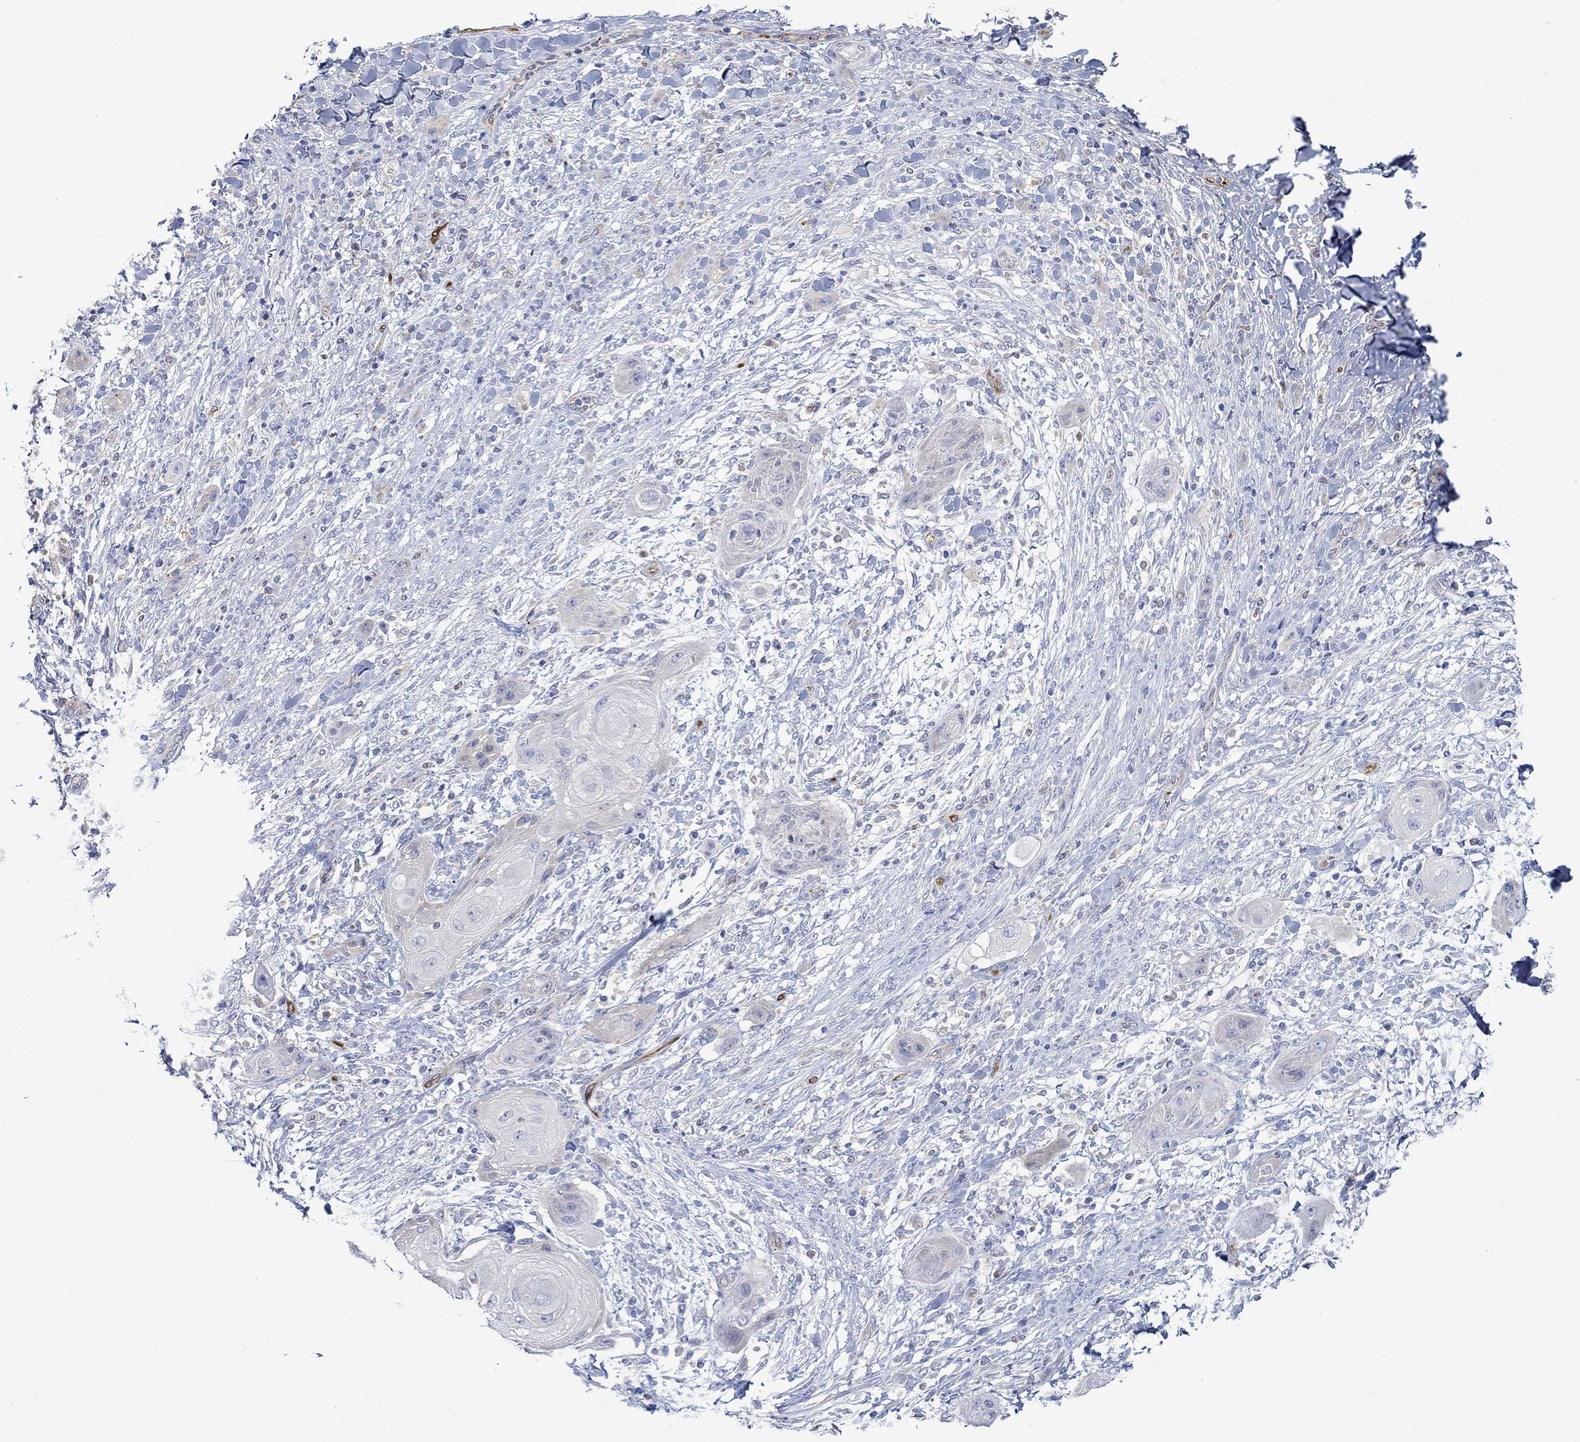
{"staining": {"intensity": "negative", "quantity": "none", "location": "none"}, "tissue": "skin cancer", "cell_type": "Tumor cells", "image_type": "cancer", "snomed": [{"axis": "morphology", "description": "Squamous cell carcinoma, NOS"}, {"axis": "topography", "description": "Skin"}], "caption": "Tumor cells are negative for brown protein staining in skin cancer.", "gene": "SLC27A3", "patient": {"sex": "male", "age": 62}}